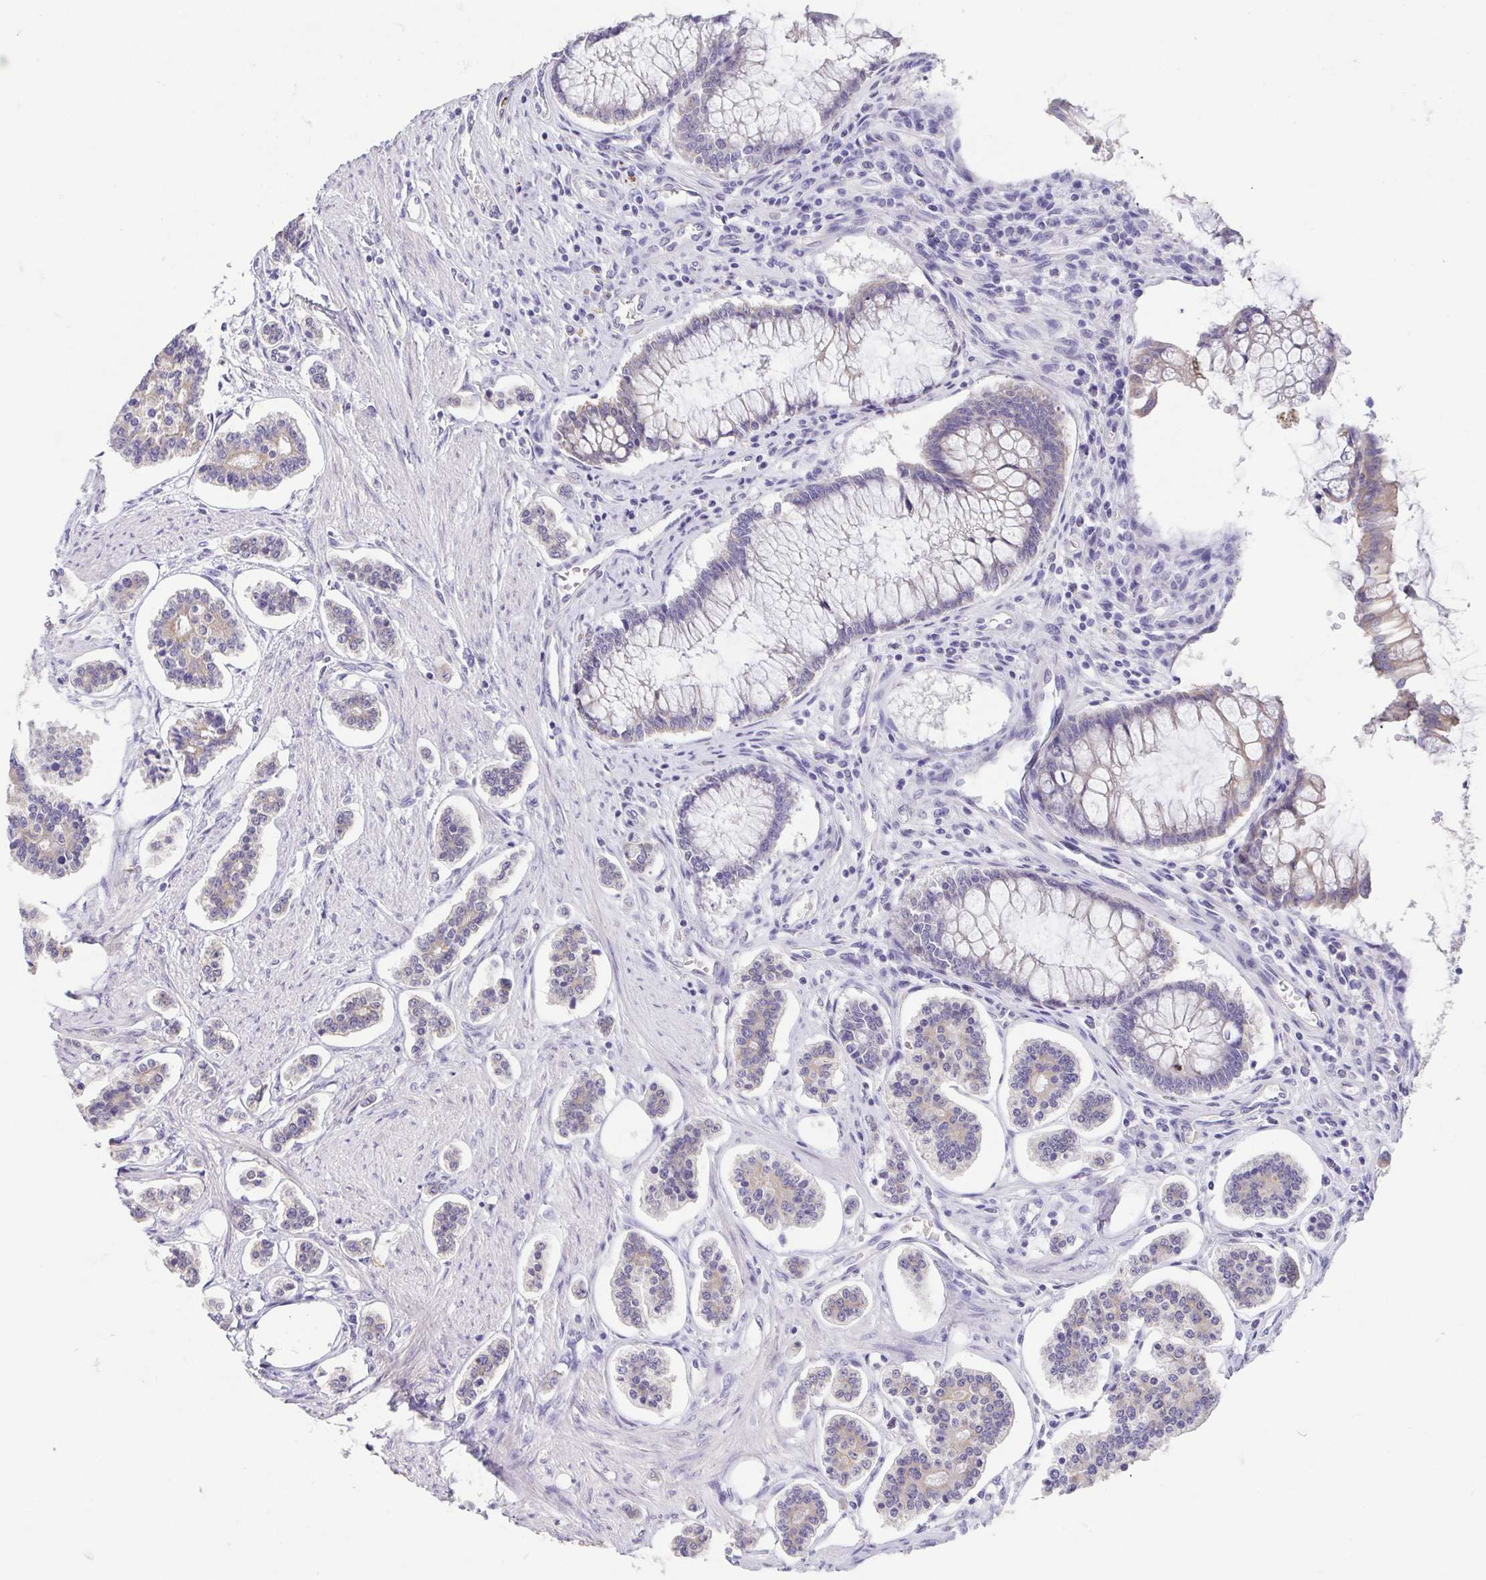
{"staining": {"intensity": "weak", "quantity": "25%-75%", "location": "cytoplasmic/membranous"}, "tissue": "carcinoid", "cell_type": "Tumor cells", "image_type": "cancer", "snomed": [{"axis": "morphology", "description": "Carcinoid, malignant, NOS"}, {"axis": "topography", "description": "Small intestine"}], "caption": "Immunohistochemistry (DAB (3,3'-diaminobenzidine)) staining of human carcinoid displays weak cytoplasmic/membranous protein expression in approximately 25%-75% of tumor cells. (brown staining indicates protein expression, while blue staining denotes nuclei).", "gene": "FABP3", "patient": {"sex": "female", "age": 65}}